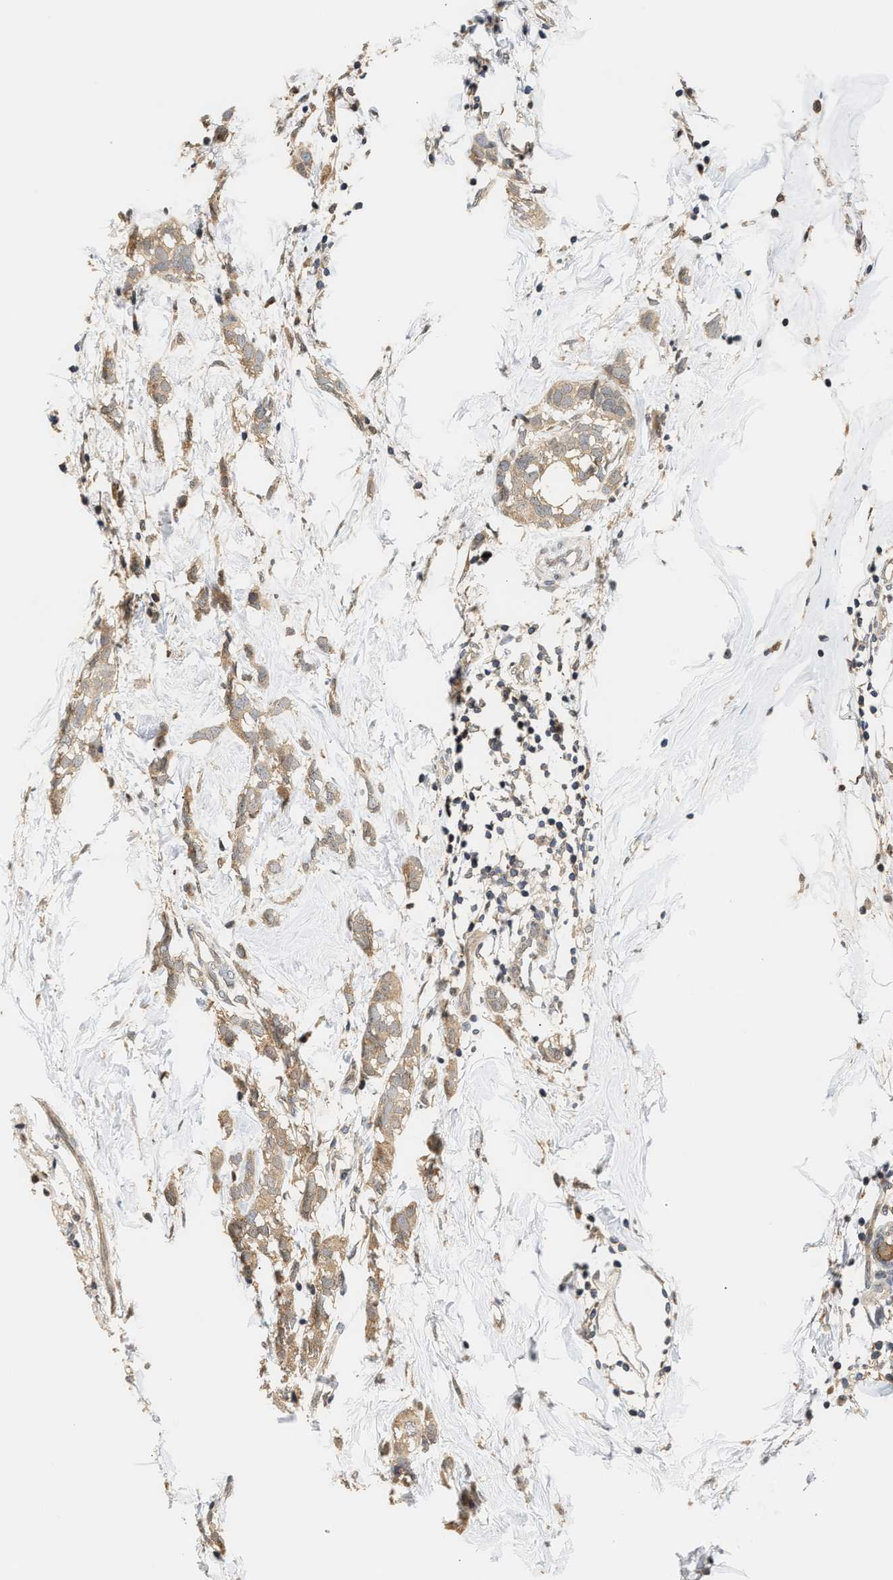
{"staining": {"intensity": "weak", "quantity": ">75%", "location": "cytoplasmic/membranous"}, "tissue": "breast cancer", "cell_type": "Tumor cells", "image_type": "cancer", "snomed": [{"axis": "morphology", "description": "Normal tissue, NOS"}, {"axis": "morphology", "description": "Duct carcinoma"}, {"axis": "topography", "description": "Breast"}], "caption": "An image of human breast invasive ductal carcinoma stained for a protein reveals weak cytoplasmic/membranous brown staining in tumor cells.", "gene": "ABHD5", "patient": {"sex": "female", "age": 50}}